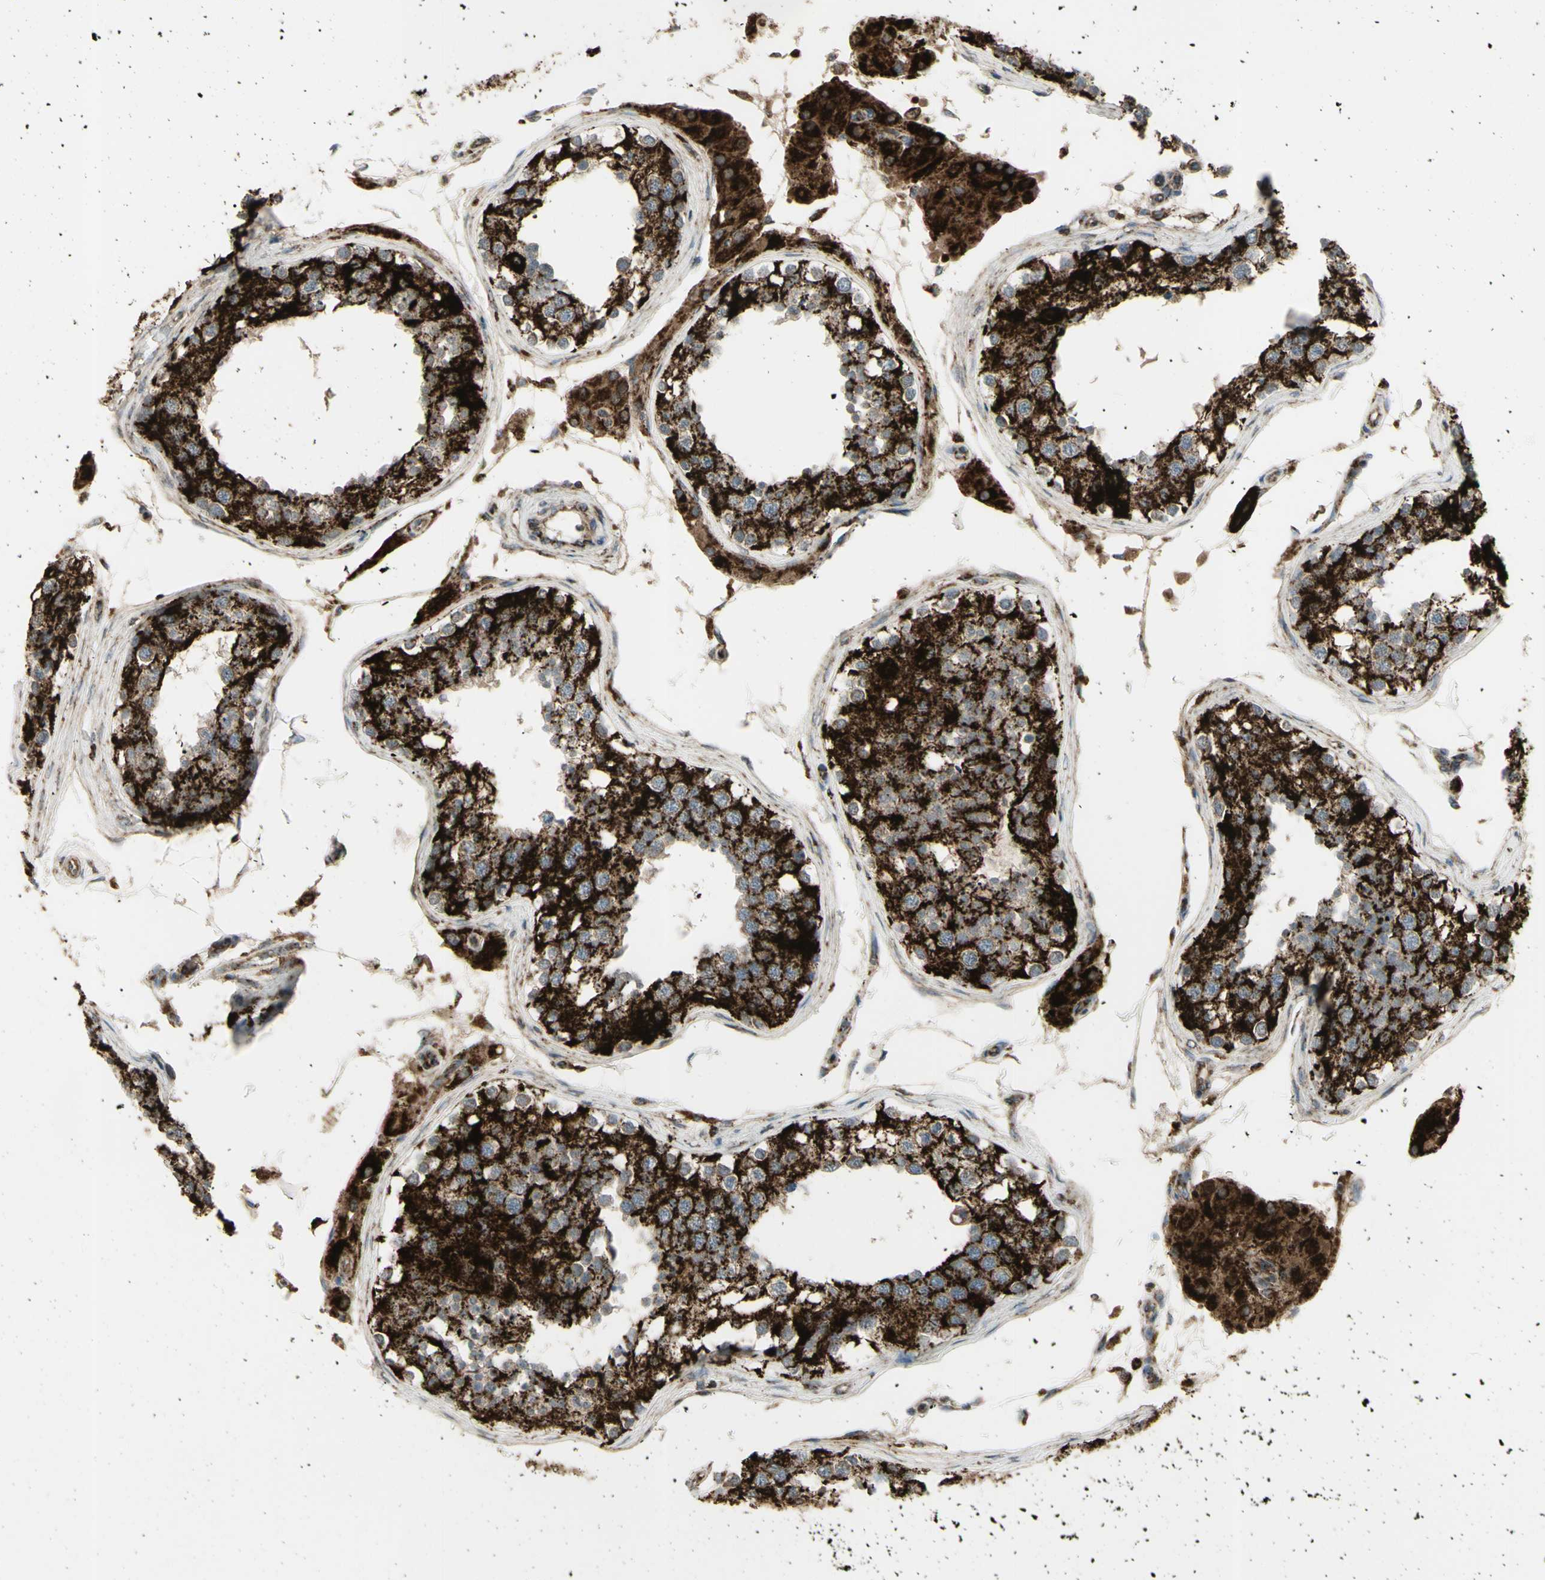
{"staining": {"intensity": "strong", "quantity": ">75%", "location": "cytoplasmic/membranous"}, "tissue": "testis", "cell_type": "Cells in seminiferous ducts", "image_type": "normal", "snomed": [{"axis": "morphology", "description": "Normal tissue, NOS"}, {"axis": "topography", "description": "Testis"}], "caption": "A high-resolution photomicrograph shows immunohistochemistry staining of unremarkable testis, which demonstrates strong cytoplasmic/membranous staining in about >75% of cells in seminiferous ducts. (DAB IHC with brightfield microscopy, high magnification).", "gene": "CYB5R1", "patient": {"sex": "male", "age": 68}}